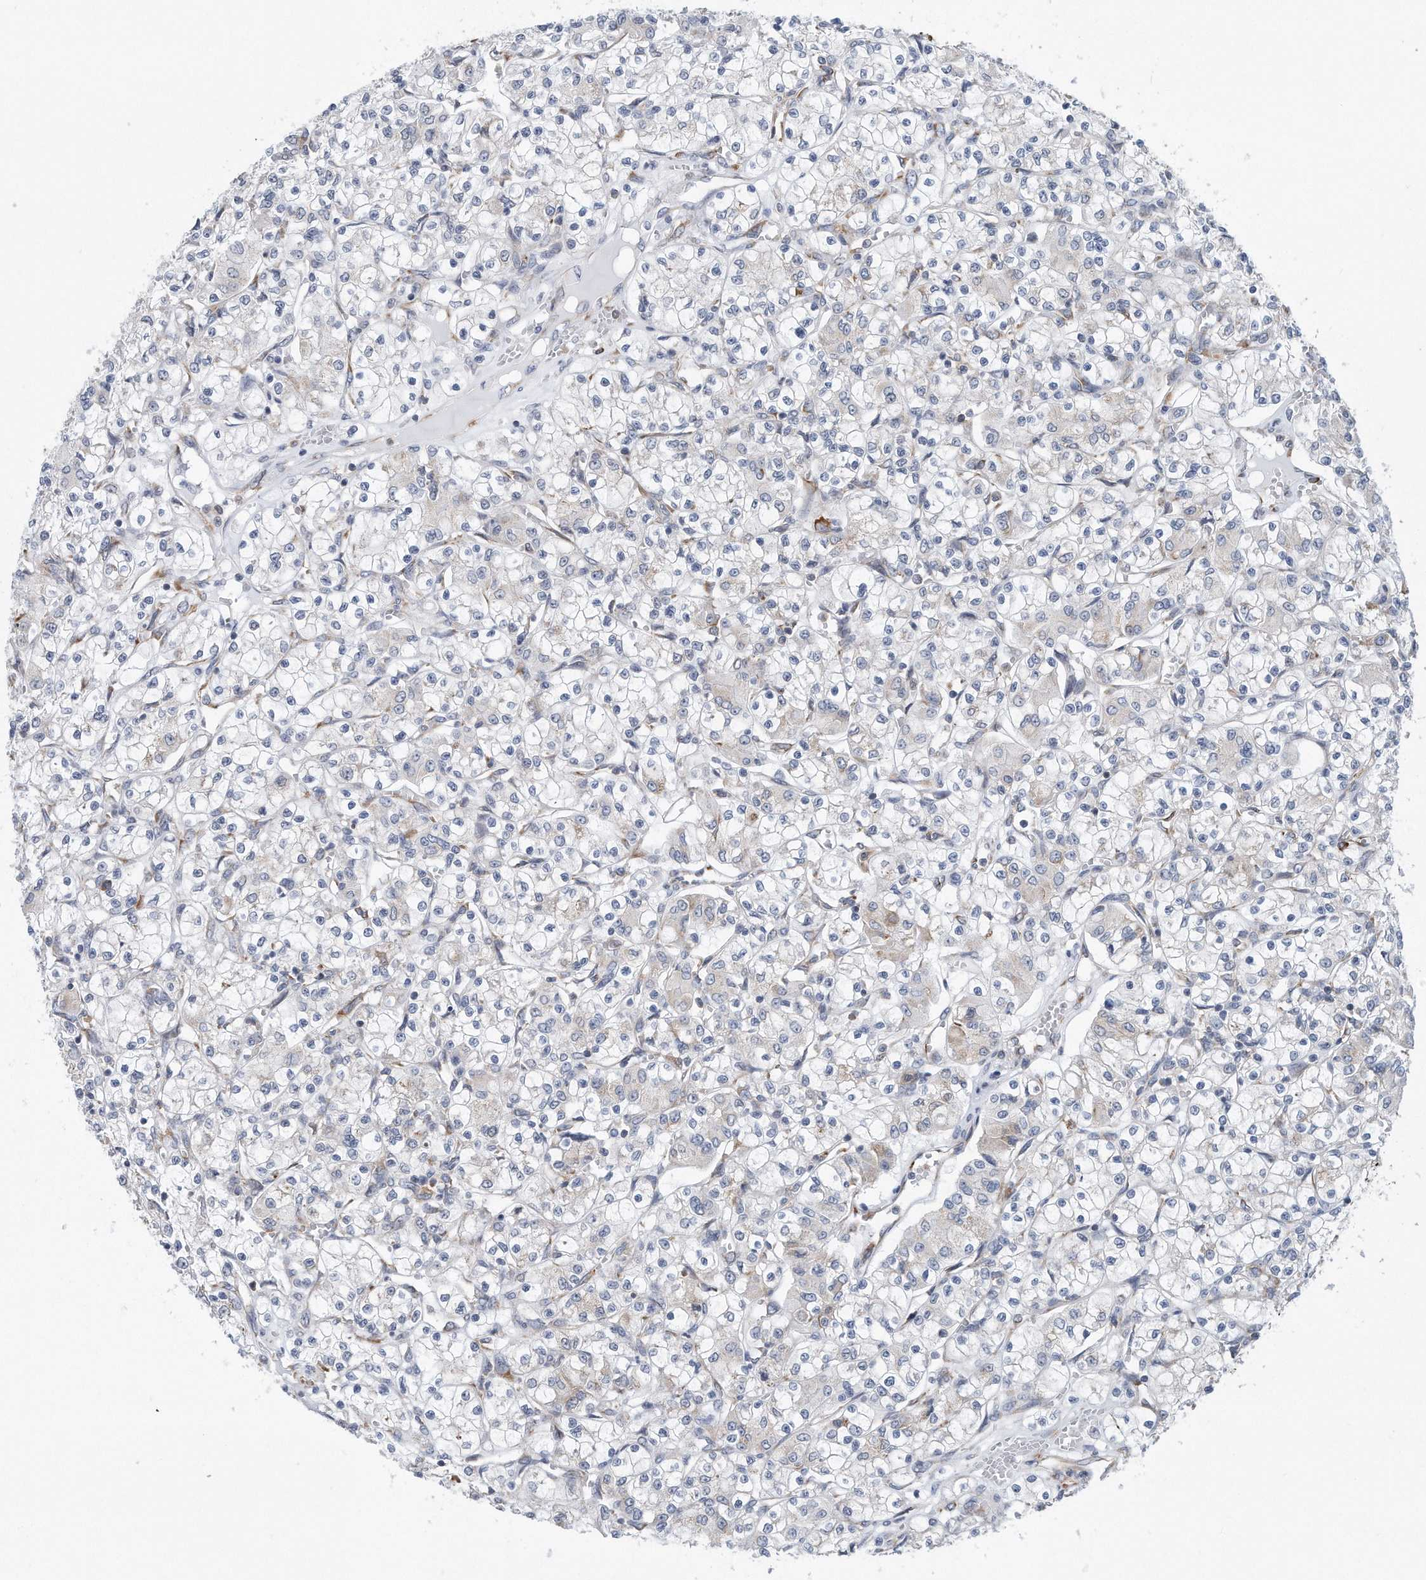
{"staining": {"intensity": "negative", "quantity": "none", "location": "none"}, "tissue": "renal cancer", "cell_type": "Tumor cells", "image_type": "cancer", "snomed": [{"axis": "morphology", "description": "Adenocarcinoma, NOS"}, {"axis": "topography", "description": "Kidney"}], "caption": "This micrograph is of renal adenocarcinoma stained with IHC to label a protein in brown with the nuclei are counter-stained blue. There is no staining in tumor cells. Brightfield microscopy of immunohistochemistry stained with DAB (3,3'-diaminobenzidine) (brown) and hematoxylin (blue), captured at high magnification.", "gene": "RPL26L1", "patient": {"sex": "female", "age": 59}}